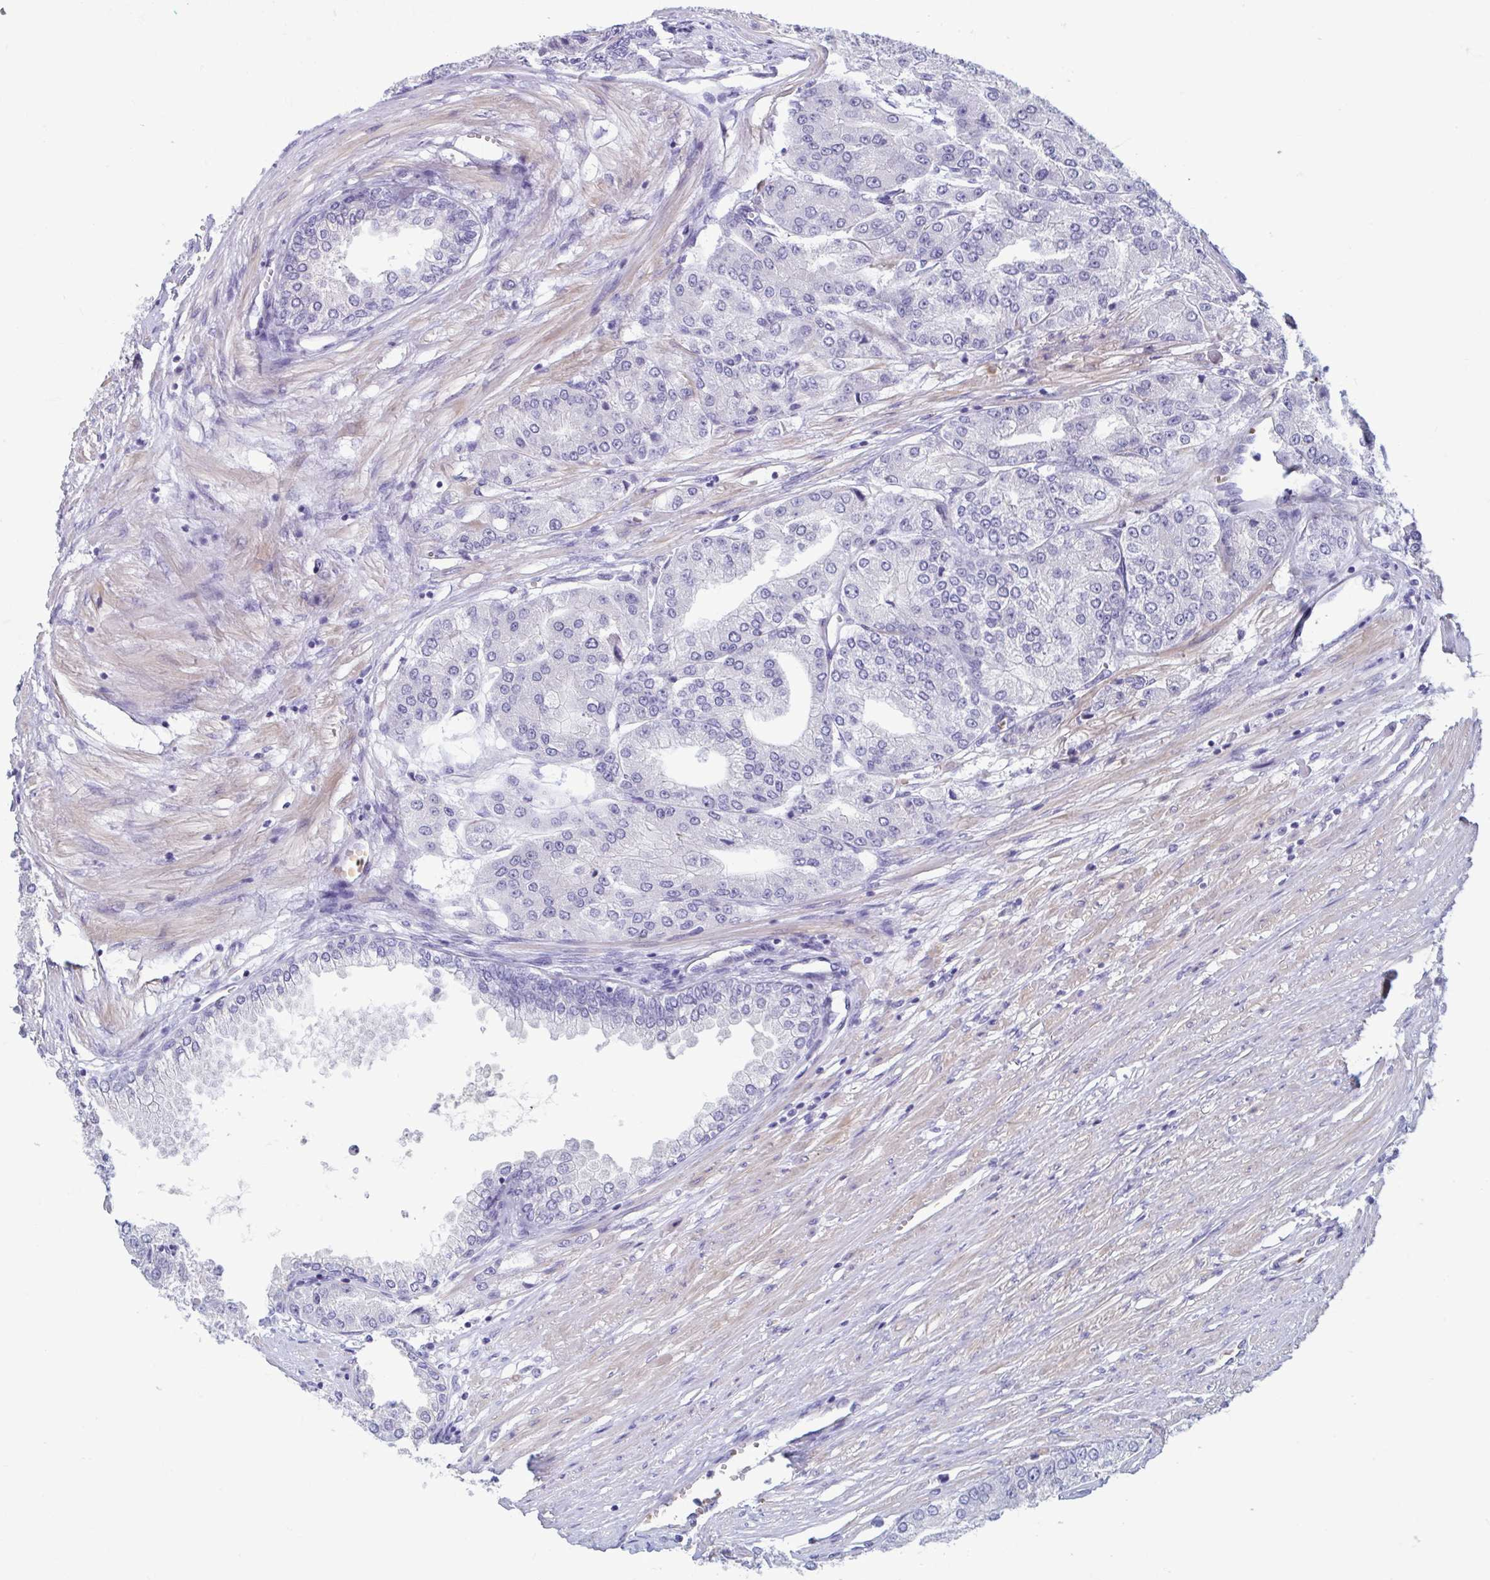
{"staining": {"intensity": "negative", "quantity": "none", "location": "none"}, "tissue": "prostate cancer", "cell_type": "Tumor cells", "image_type": "cancer", "snomed": [{"axis": "morphology", "description": "Adenocarcinoma, High grade"}, {"axis": "topography", "description": "Prostate"}], "caption": "DAB immunohistochemical staining of human prostate cancer displays no significant staining in tumor cells.", "gene": "MORC4", "patient": {"sex": "male", "age": 61}}